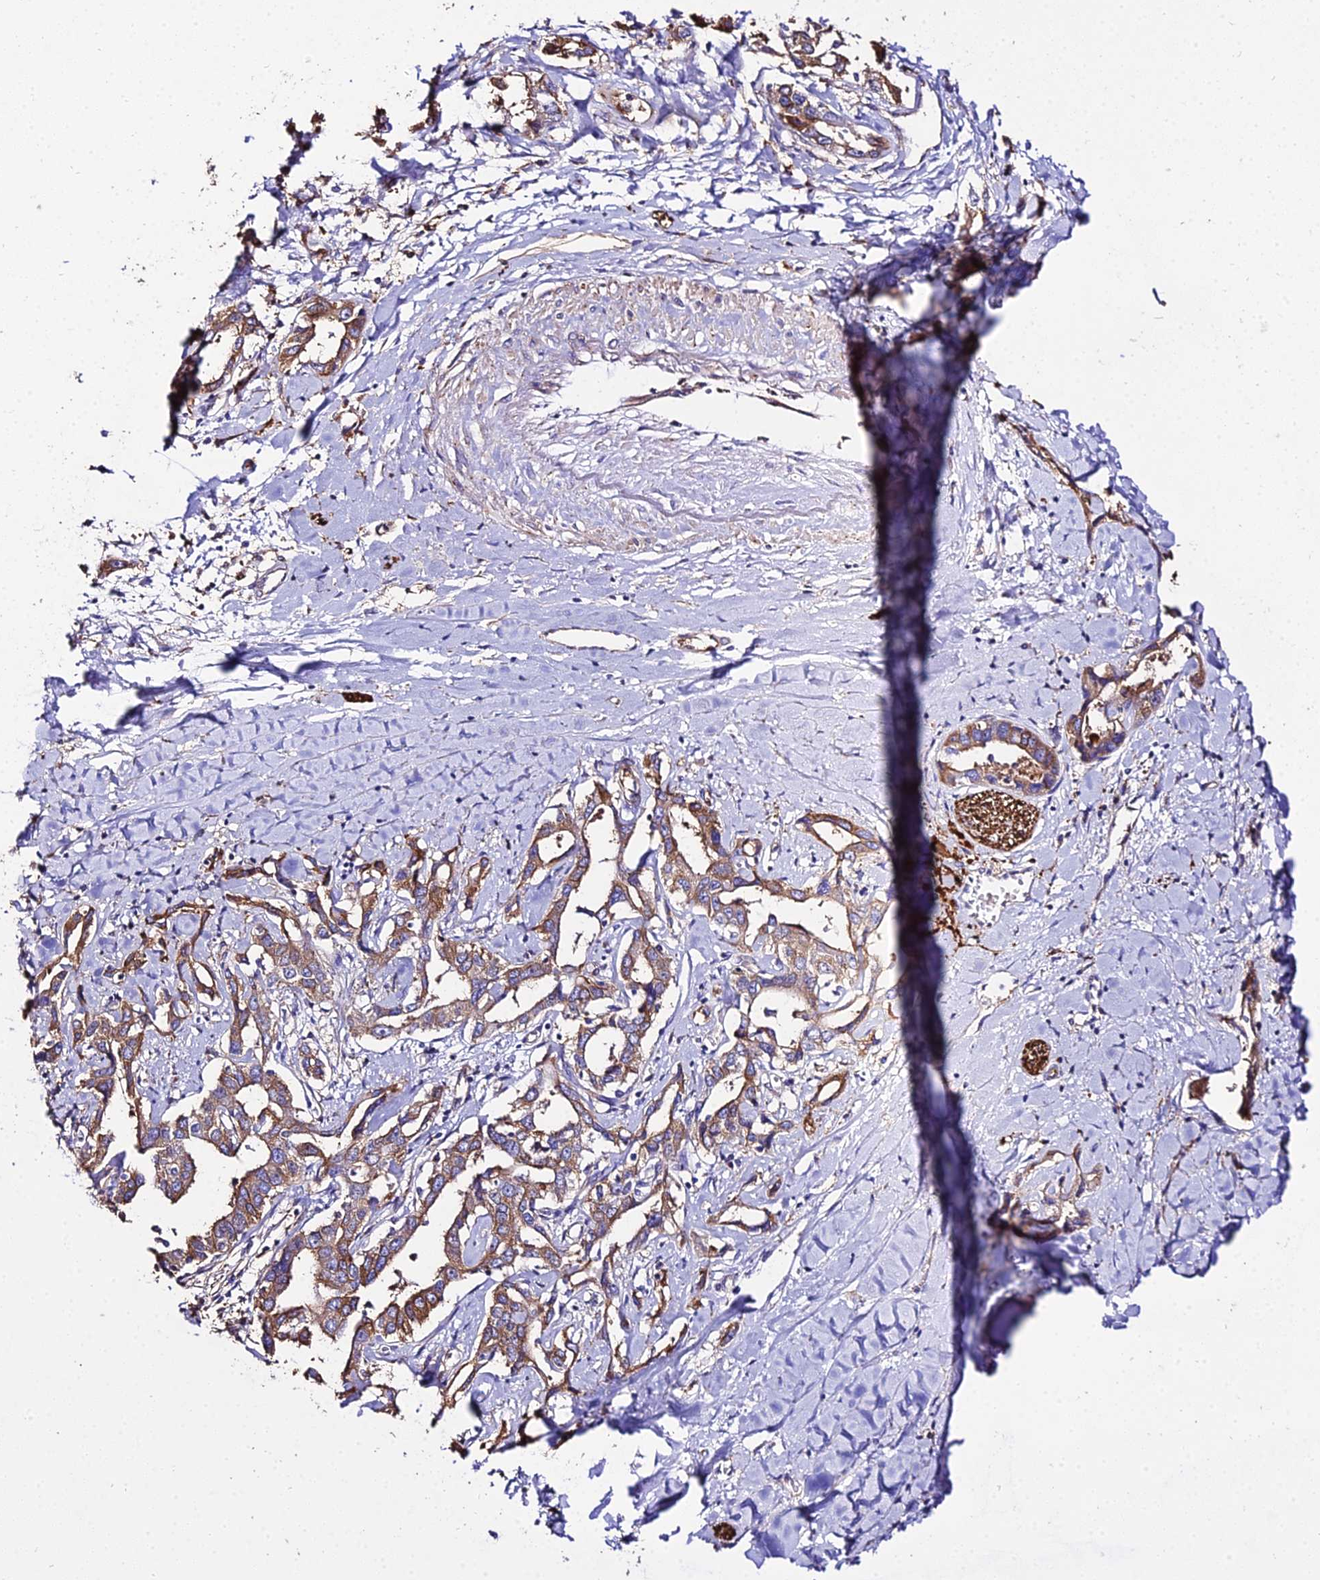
{"staining": {"intensity": "moderate", "quantity": ">75%", "location": "cytoplasmic/membranous"}, "tissue": "liver cancer", "cell_type": "Tumor cells", "image_type": "cancer", "snomed": [{"axis": "morphology", "description": "Cholangiocarcinoma"}, {"axis": "topography", "description": "Liver"}], "caption": "Liver cancer (cholangiocarcinoma) stained for a protein shows moderate cytoplasmic/membranous positivity in tumor cells.", "gene": "TUBA3D", "patient": {"sex": "male", "age": 59}}